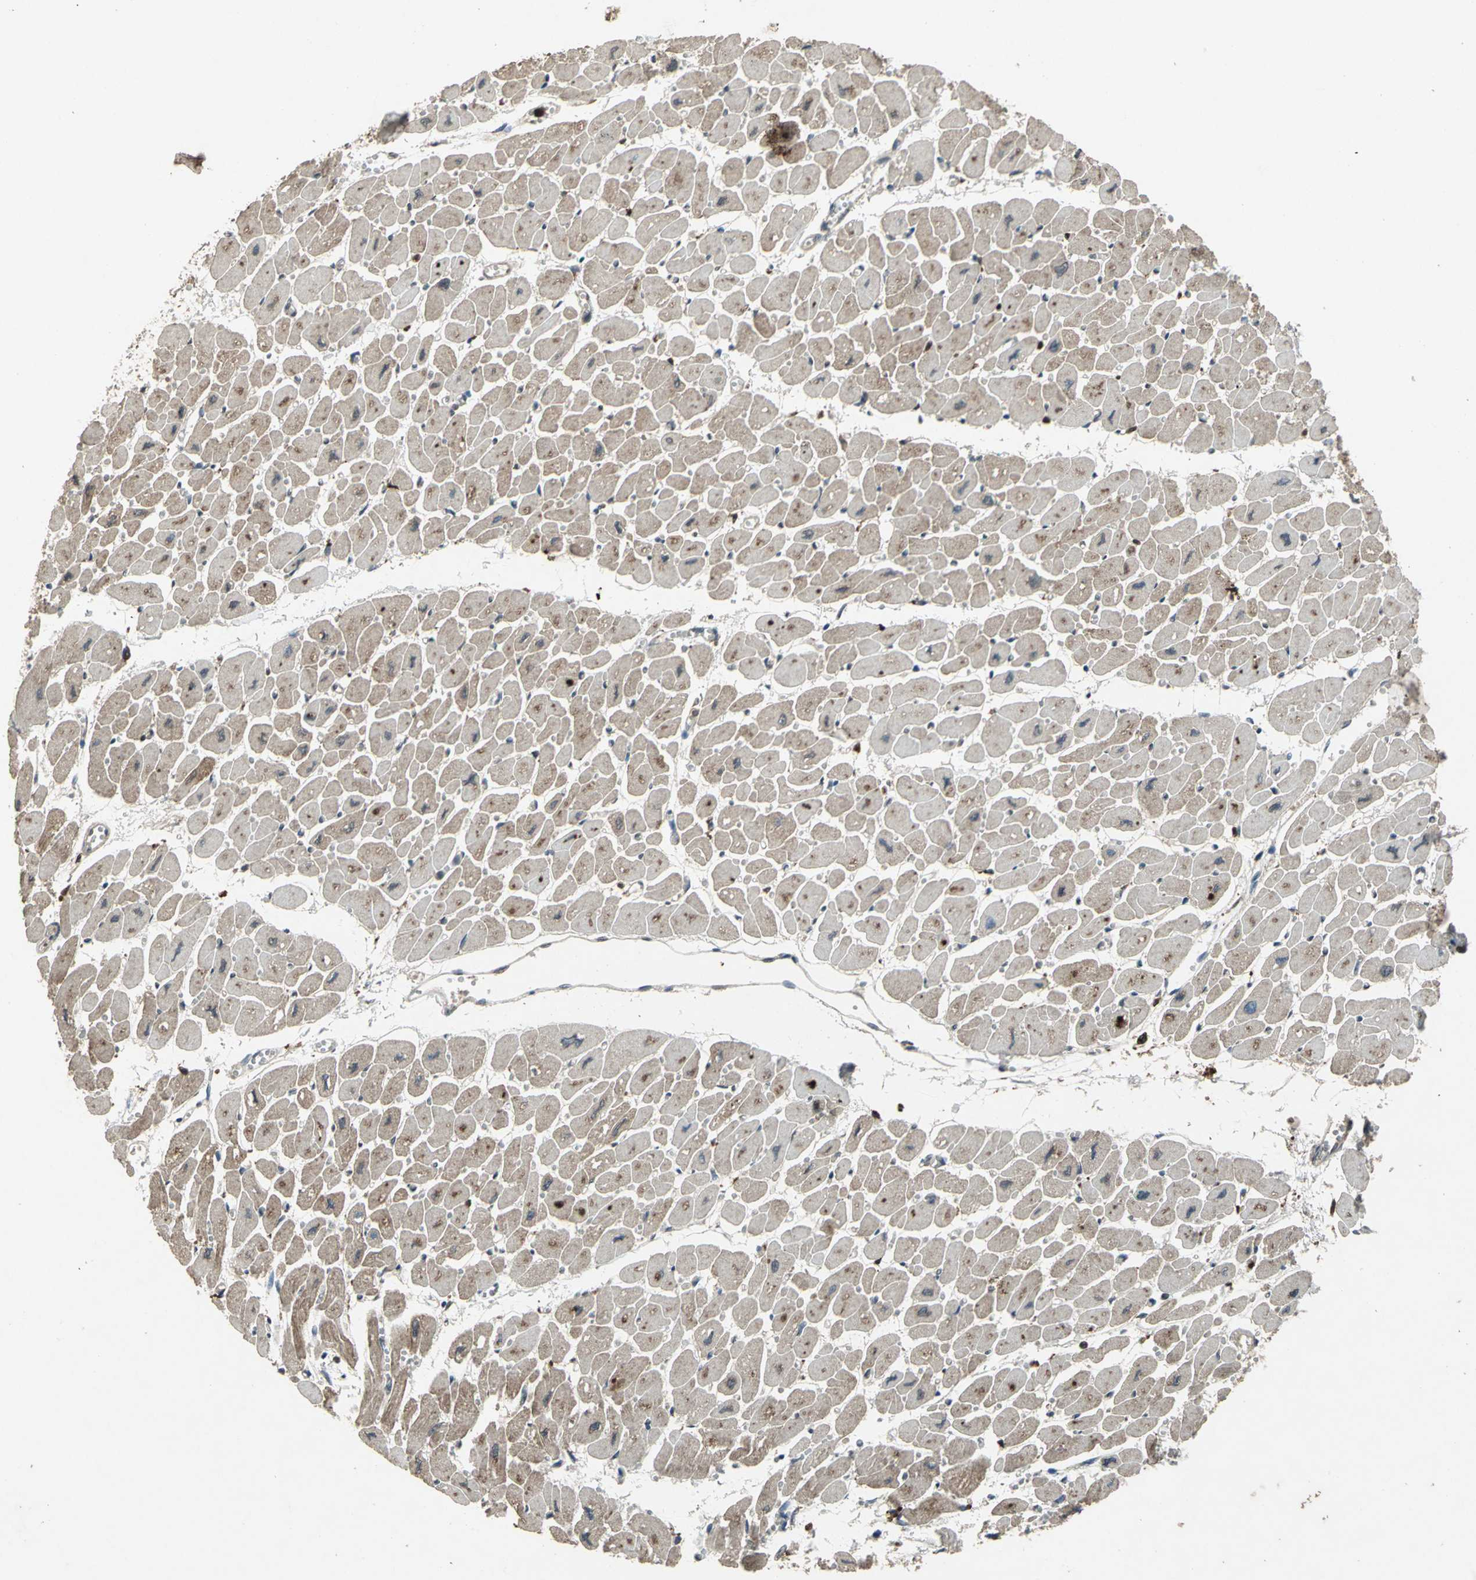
{"staining": {"intensity": "moderate", "quantity": "25%-75%", "location": "cytoplasmic/membranous"}, "tissue": "heart muscle", "cell_type": "Cardiomyocytes", "image_type": "normal", "snomed": [{"axis": "morphology", "description": "Normal tissue, NOS"}, {"axis": "topography", "description": "Heart"}], "caption": "Immunohistochemistry staining of unremarkable heart muscle, which demonstrates medium levels of moderate cytoplasmic/membranous positivity in about 25%-75% of cardiomyocytes indicating moderate cytoplasmic/membranous protein expression. The staining was performed using DAB (brown) for protein detection and nuclei were counterstained in hematoxylin (blue).", "gene": "PYCARD", "patient": {"sex": "female", "age": 54}}